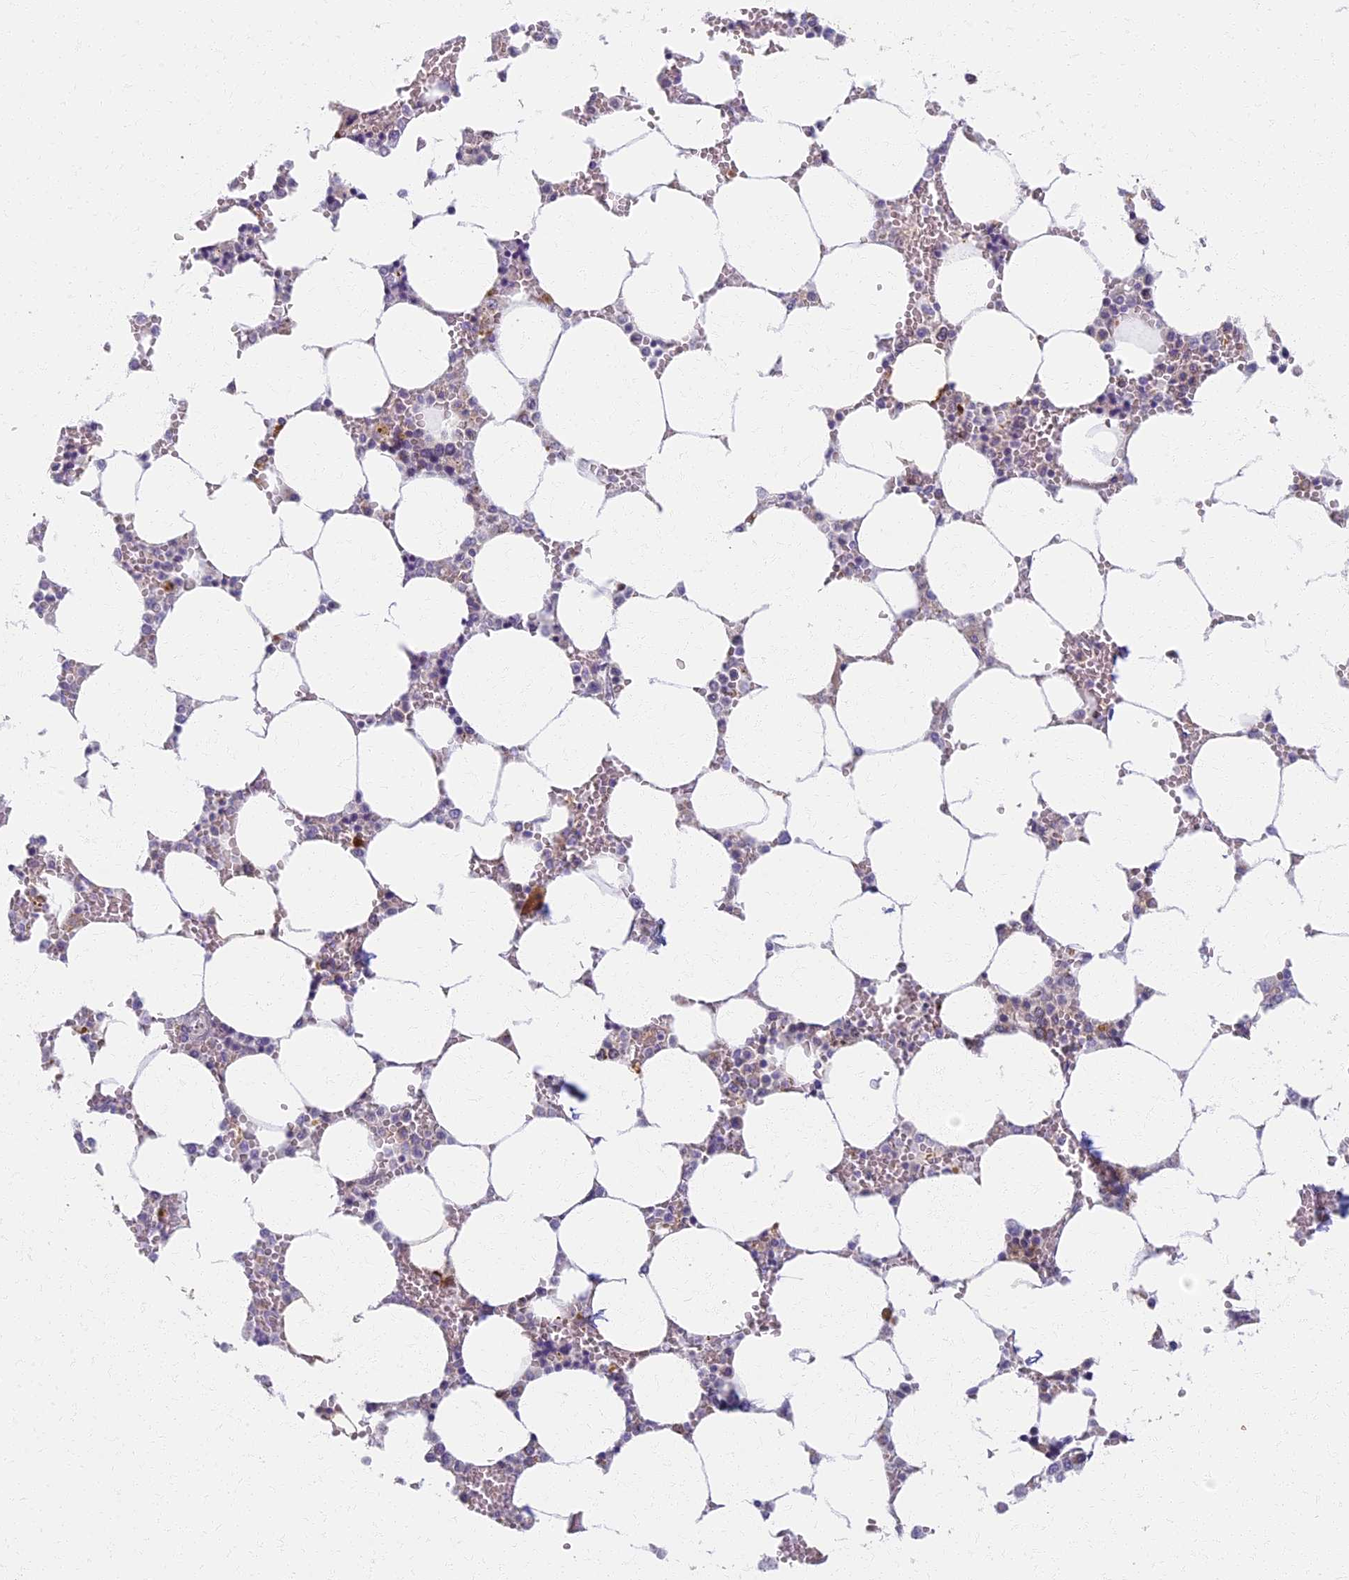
{"staining": {"intensity": "weak", "quantity": "<25%", "location": "cytoplasmic/membranous"}, "tissue": "bone marrow", "cell_type": "Hematopoietic cells", "image_type": "normal", "snomed": [{"axis": "morphology", "description": "Normal tissue, NOS"}, {"axis": "topography", "description": "Bone marrow"}], "caption": "The immunohistochemistry image has no significant expression in hematopoietic cells of bone marrow. Nuclei are stained in blue.", "gene": "MRPS25", "patient": {"sex": "male", "age": 64}}